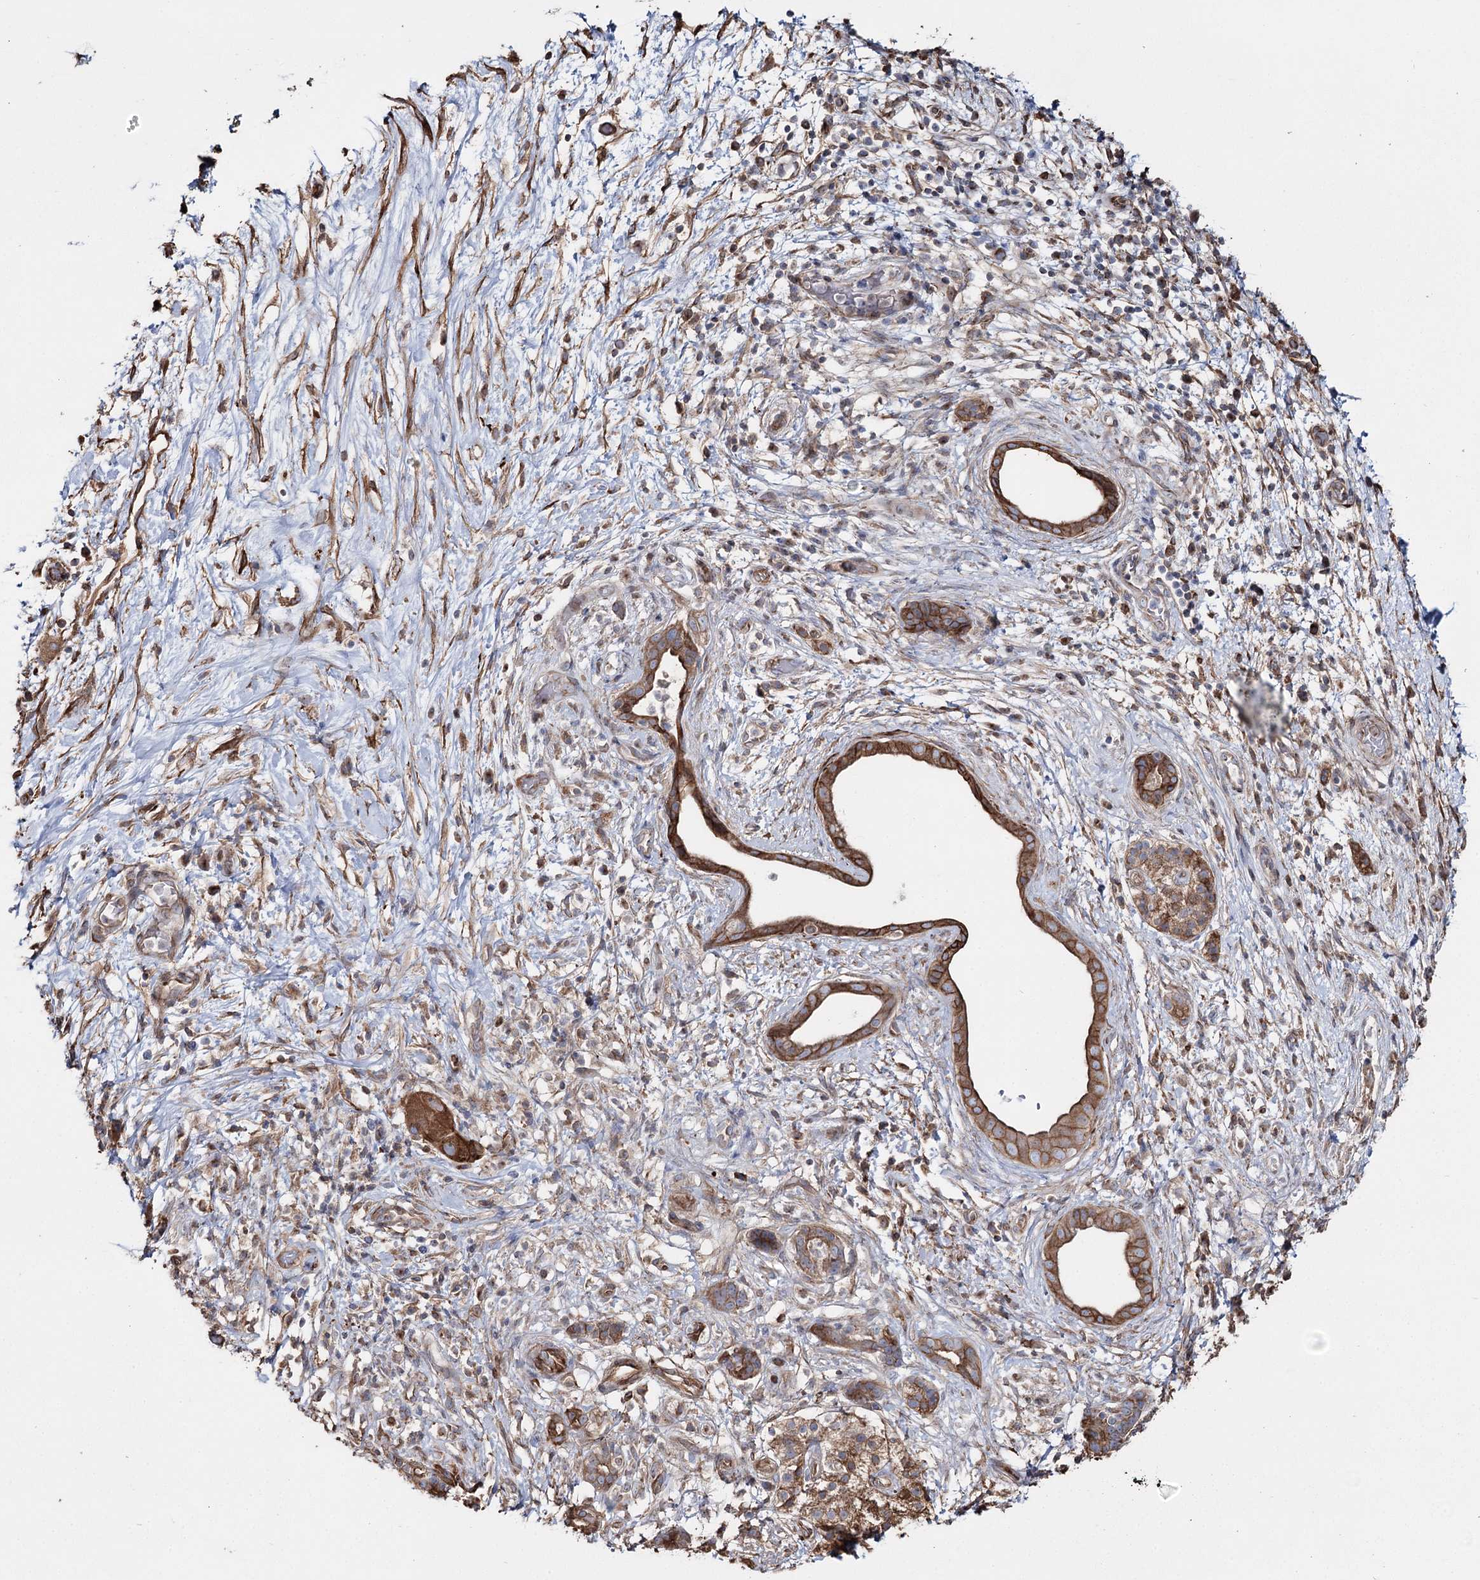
{"staining": {"intensity": "moderate", "quantity": ">75%", "location": "cytoplasmic/membranous"}, "tissue": "pancreatic cancer", "cell_type": "Tumor cells", "image_type": "cancer", "snomed": [{"axis": "morphology", "description": "Adenocarcinoma, NOS"}, {"axis": "topography", "description": "Pancreas"}], "caption": "Tumor cells exhibit moderate cytoplasmic/membranous staining in approximately >75% of cells in adenocarcinoma (pancreatic).", "gene": "SUMF1", "patient": {"sex": "female", "age": 73}}